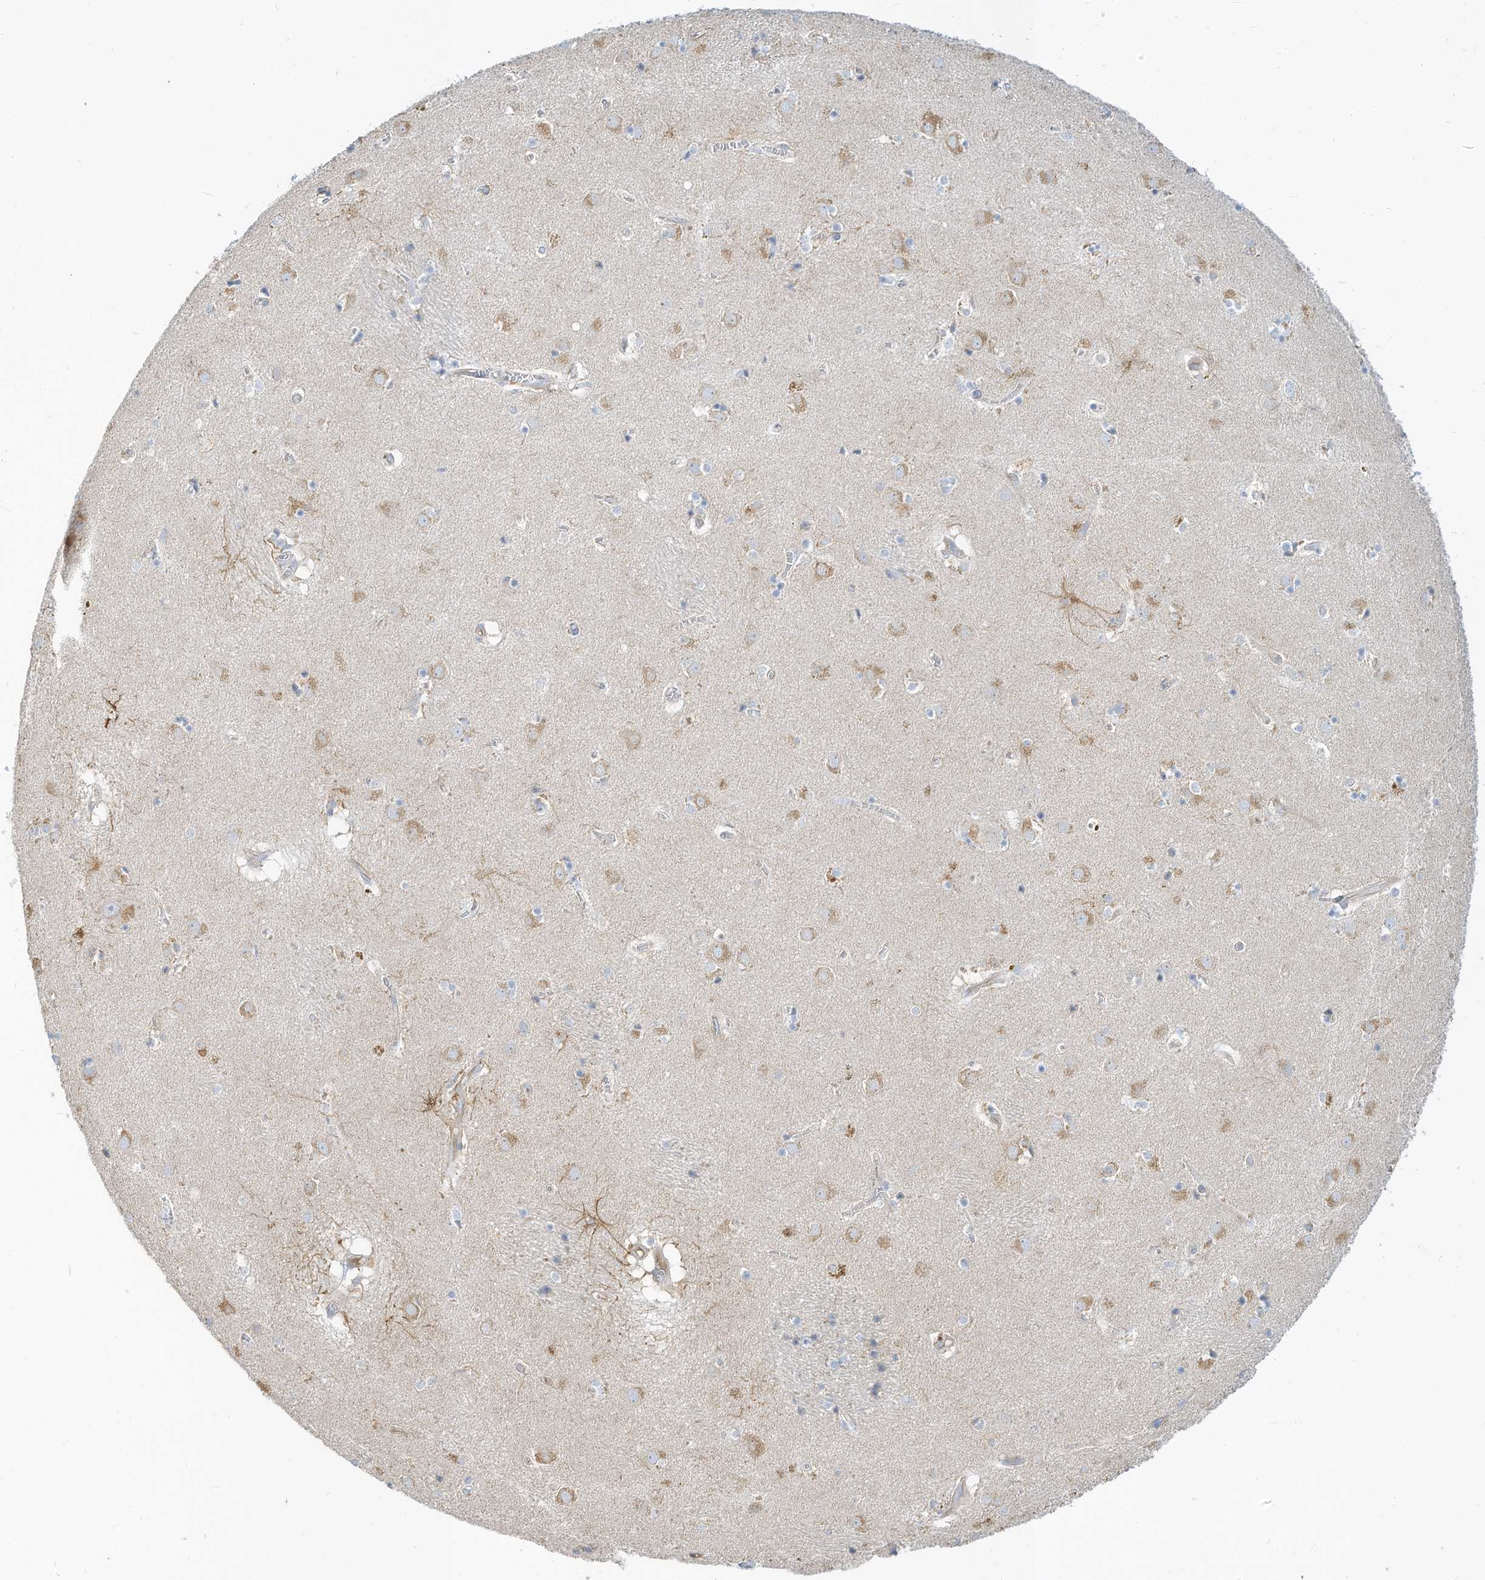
{"staining": {"intensity": "negative", "quantity": "none", "location": "none"}, "tissue": "caudate", "cell_type": "Glial cells", "image_type": "normal", "snomed": [{"axis": "morphology", "description": "Normal tissue, NOS"}, {"axis": "topography", "description": "Lateral ventricle wall"}], "caption": "Immunohistochemical staining of normal caudate exhibits no significant expression in glial cells.", "gene": "RASA2", "patient": {"sex": "male", "age": 70}}